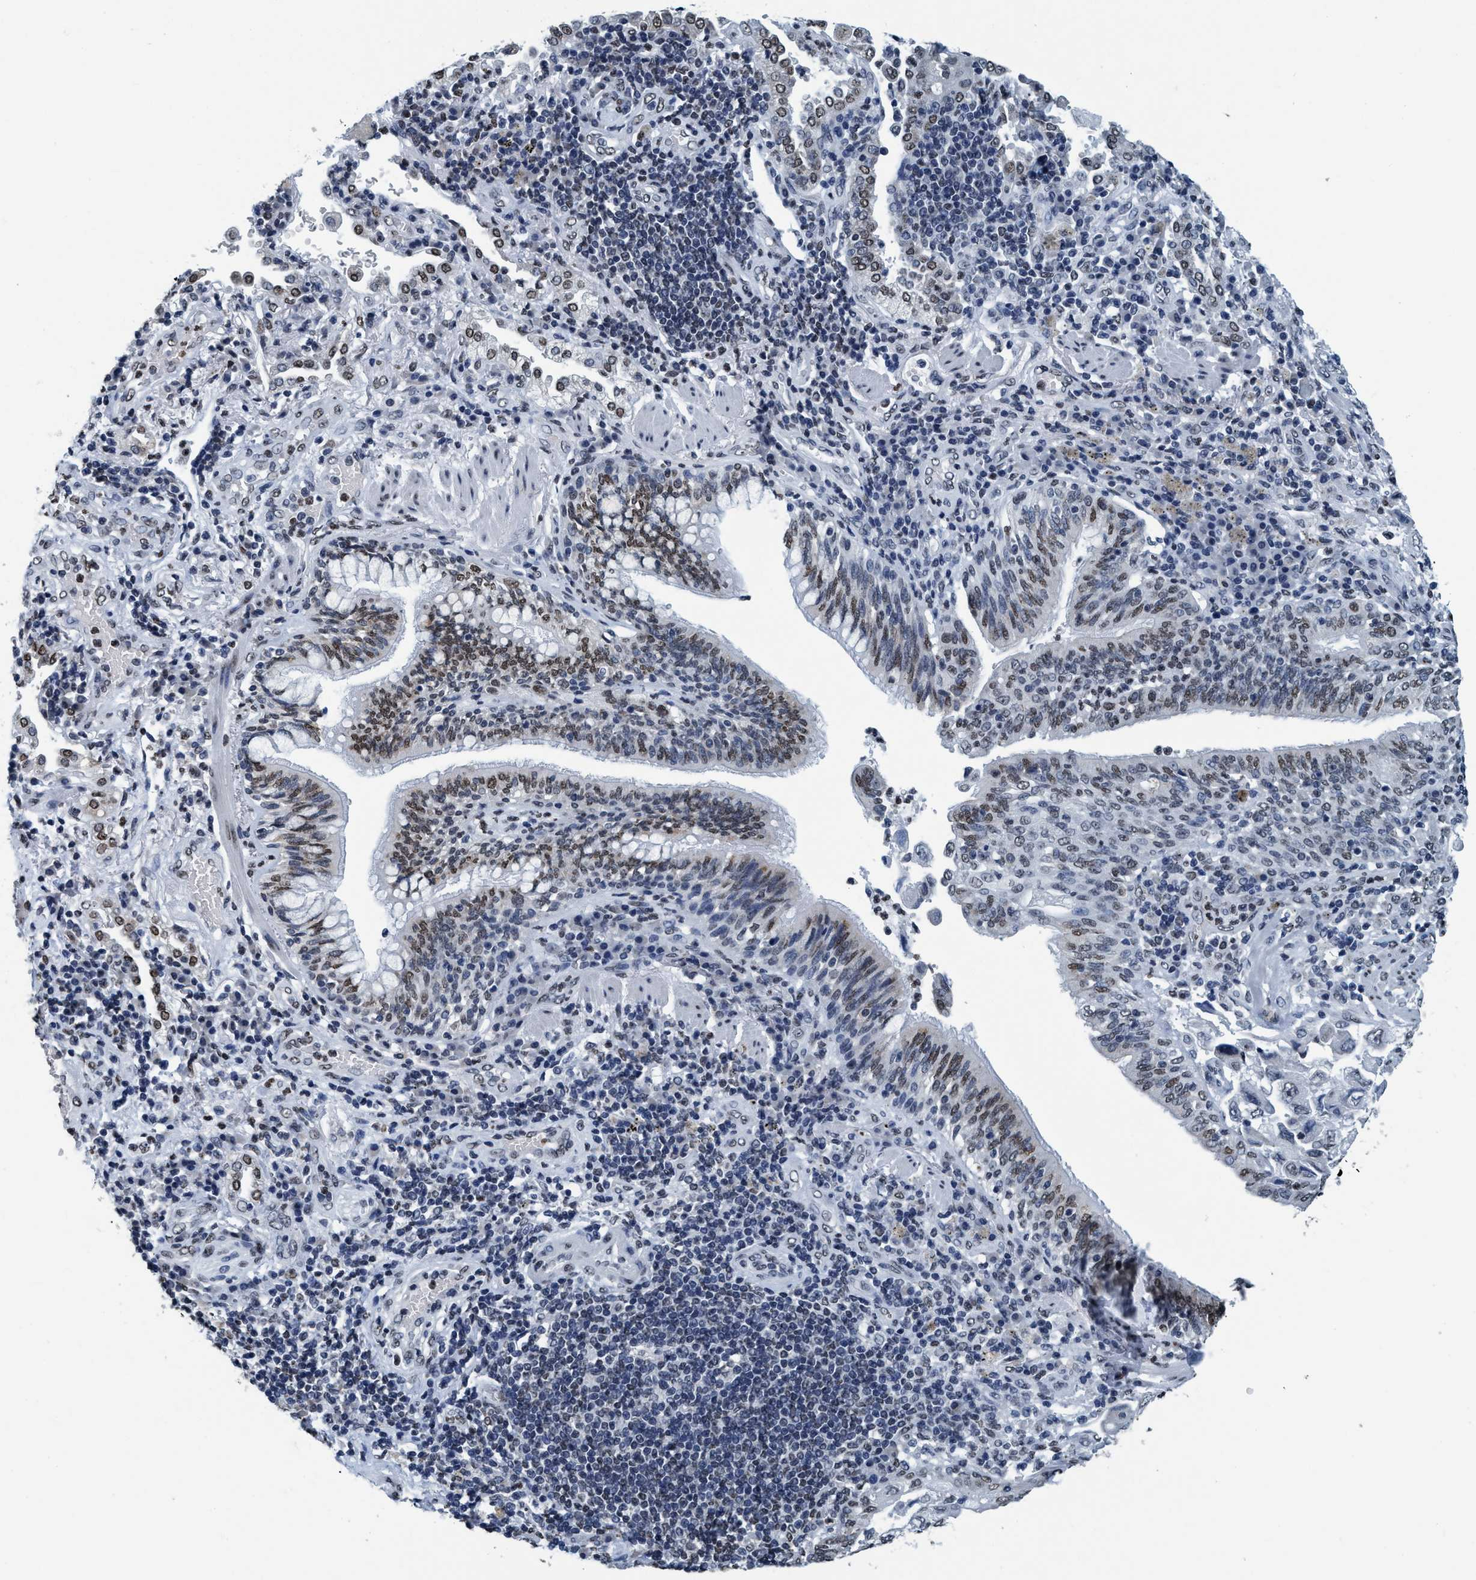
{"staining": {"intensity": "moderate", "quantity": "25%-75%", "location": "nuclear"}, "tissue": "lung cancer", "cell_type": "Tumor cells", "image_type": "cancer", "snomed": [{"axis": "morphology", "description": "Adenocarcinoma, NOS"}, {"axis": "topography", "description": "Lung"}], "caption": "Lung cancer (adenocarcinoma) stained with a brown dye exhibits moderate nuclear positive positivity in approximately 25%-75% of tumor cells.", "gene": "CCNE2", "patient": {"sex": "male", "age": 64}}